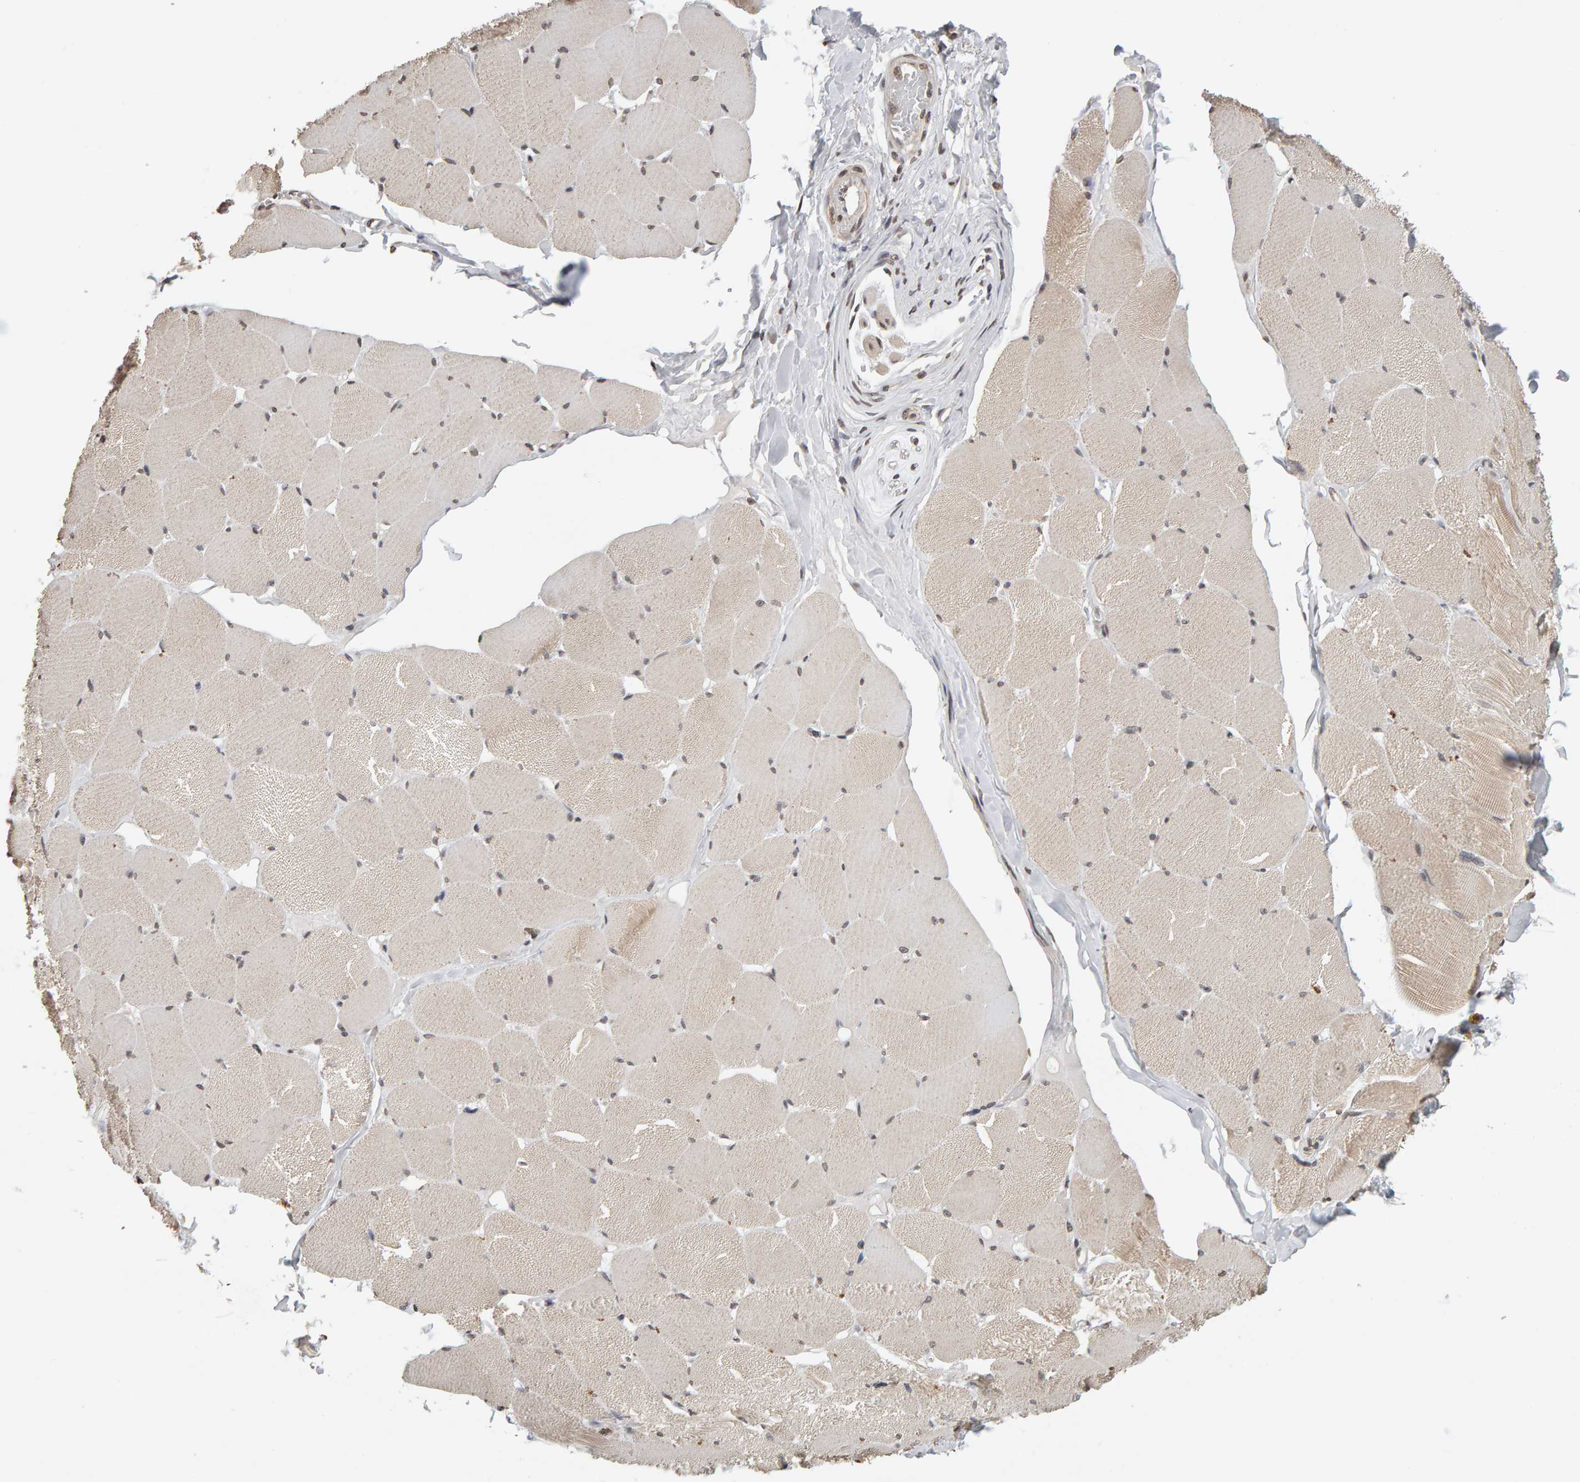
{"staining": {"intensity": "moderate", "quantity": "25%-75%", "location": "cytoplasmic/membranous,nuclear"}, "tissue": "skeletal muscle", "cell_type": "Myocytes", "image_type": "normal", "snomed": [{"axis": "morphology", "description": "Normal tissue, NOS"}, {"axis": "topography", "description": "Skin"}, {"axis": "topography", "description": "Skeletal muscle"}], "caption": "Protein analysis of benign skeletal muscle displays moderate cytoplasmic/membranous,nuclear staining in about 25%-75% of myocytes.", "gene": "AFF4", "patient": {"sex": "male", "age": 83}}